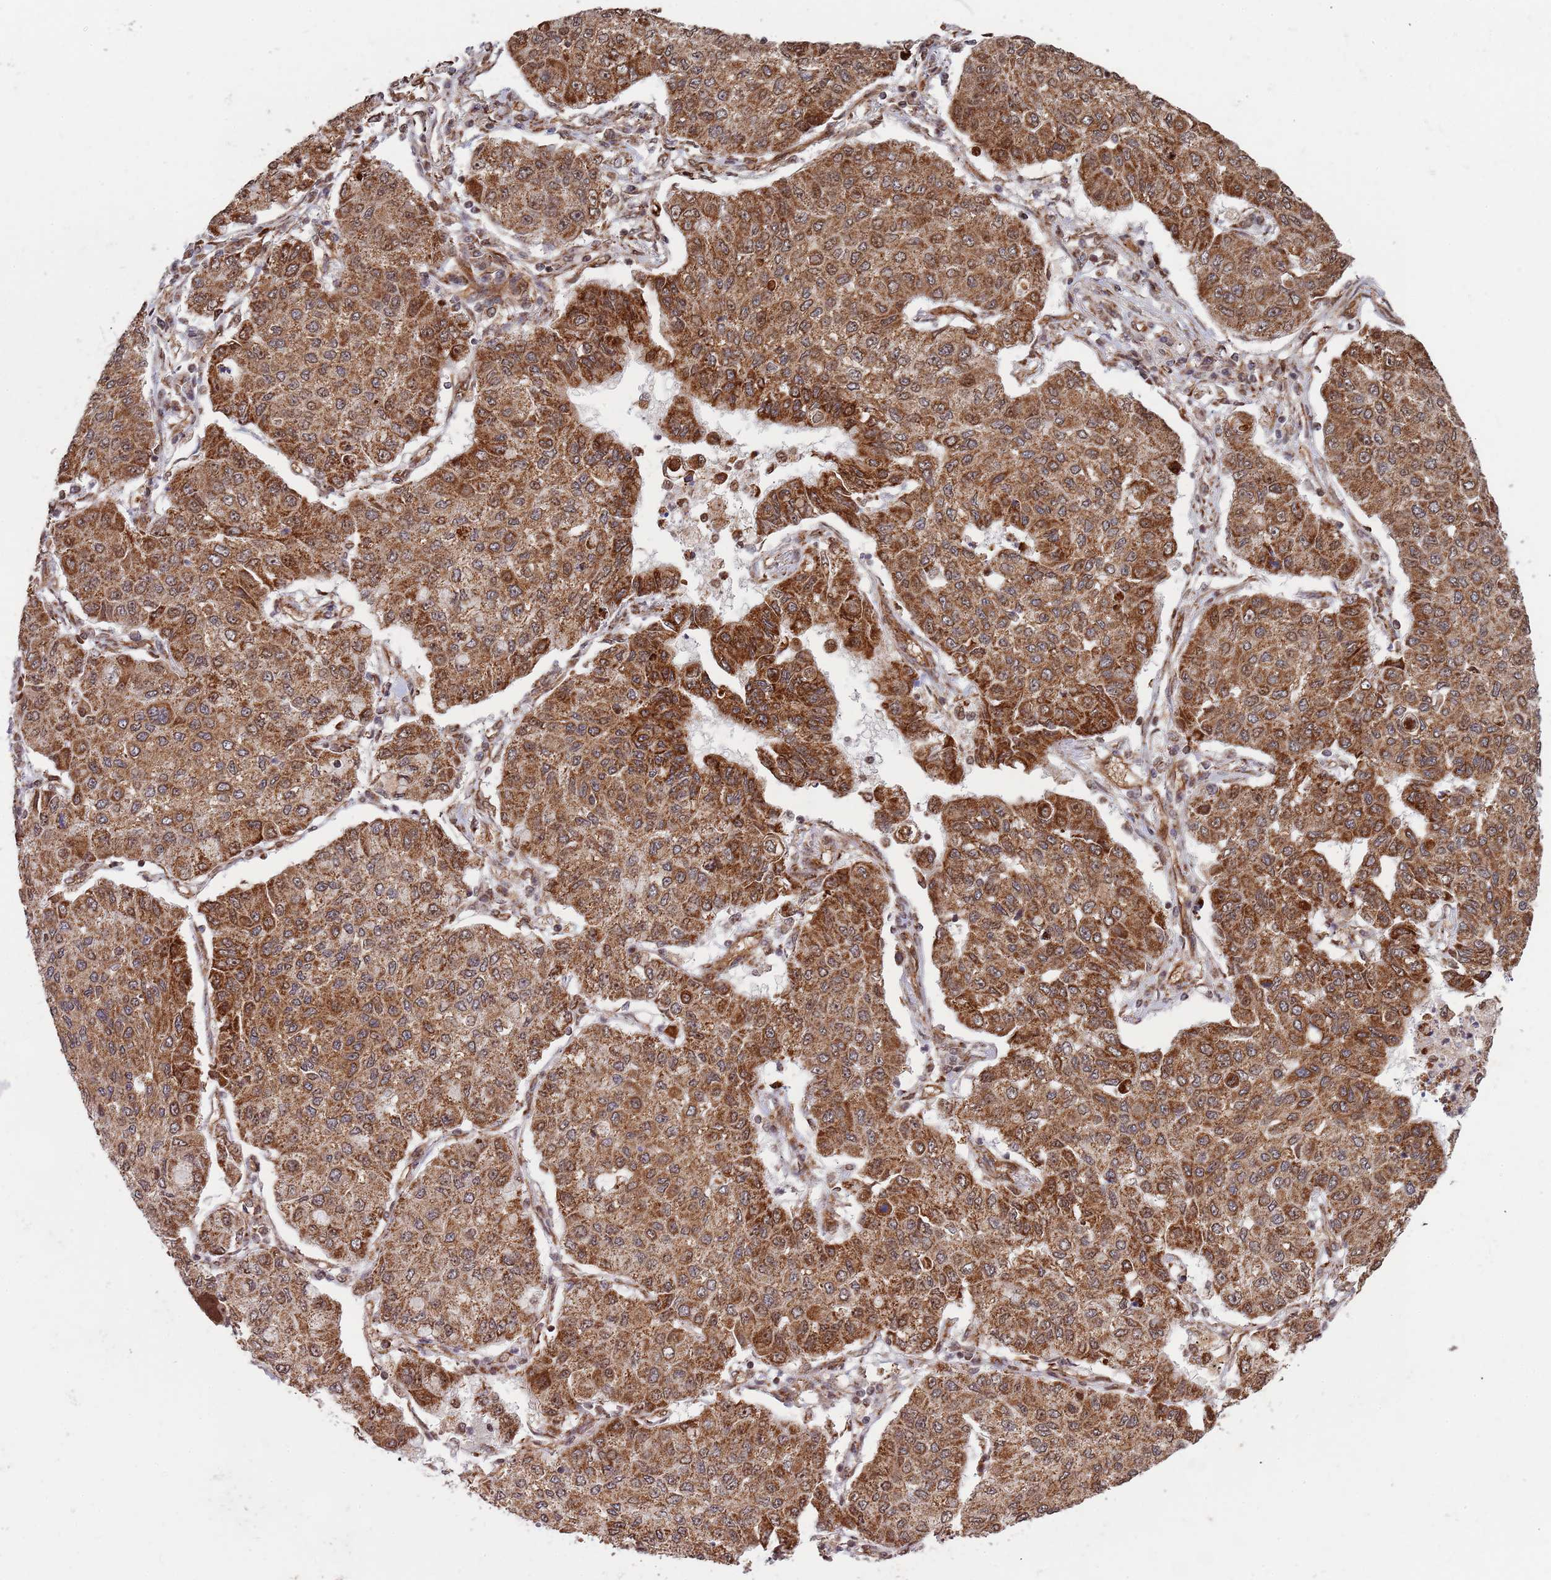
{"staining": {"intensity": "moderate", "quantity": ">75%", "location": "cytoplasmic/membranous"}, "tissue": "lung cancer", "cell_type": "Tumor cells", "image_type": "cancer", "snomed": [{"axis": "morphology", "description": "Squamous cell carcinoma, NOS"}, {"axis": "topography", "description": "Lung"}], "caption": "A histopathology image of human lung cancer stained for a protein exhibits moderate cytoplasmic/membranous brown staining in tumor cells.", "gene": "DCHS1", "patient": {"sex": "male", "age": 74}}